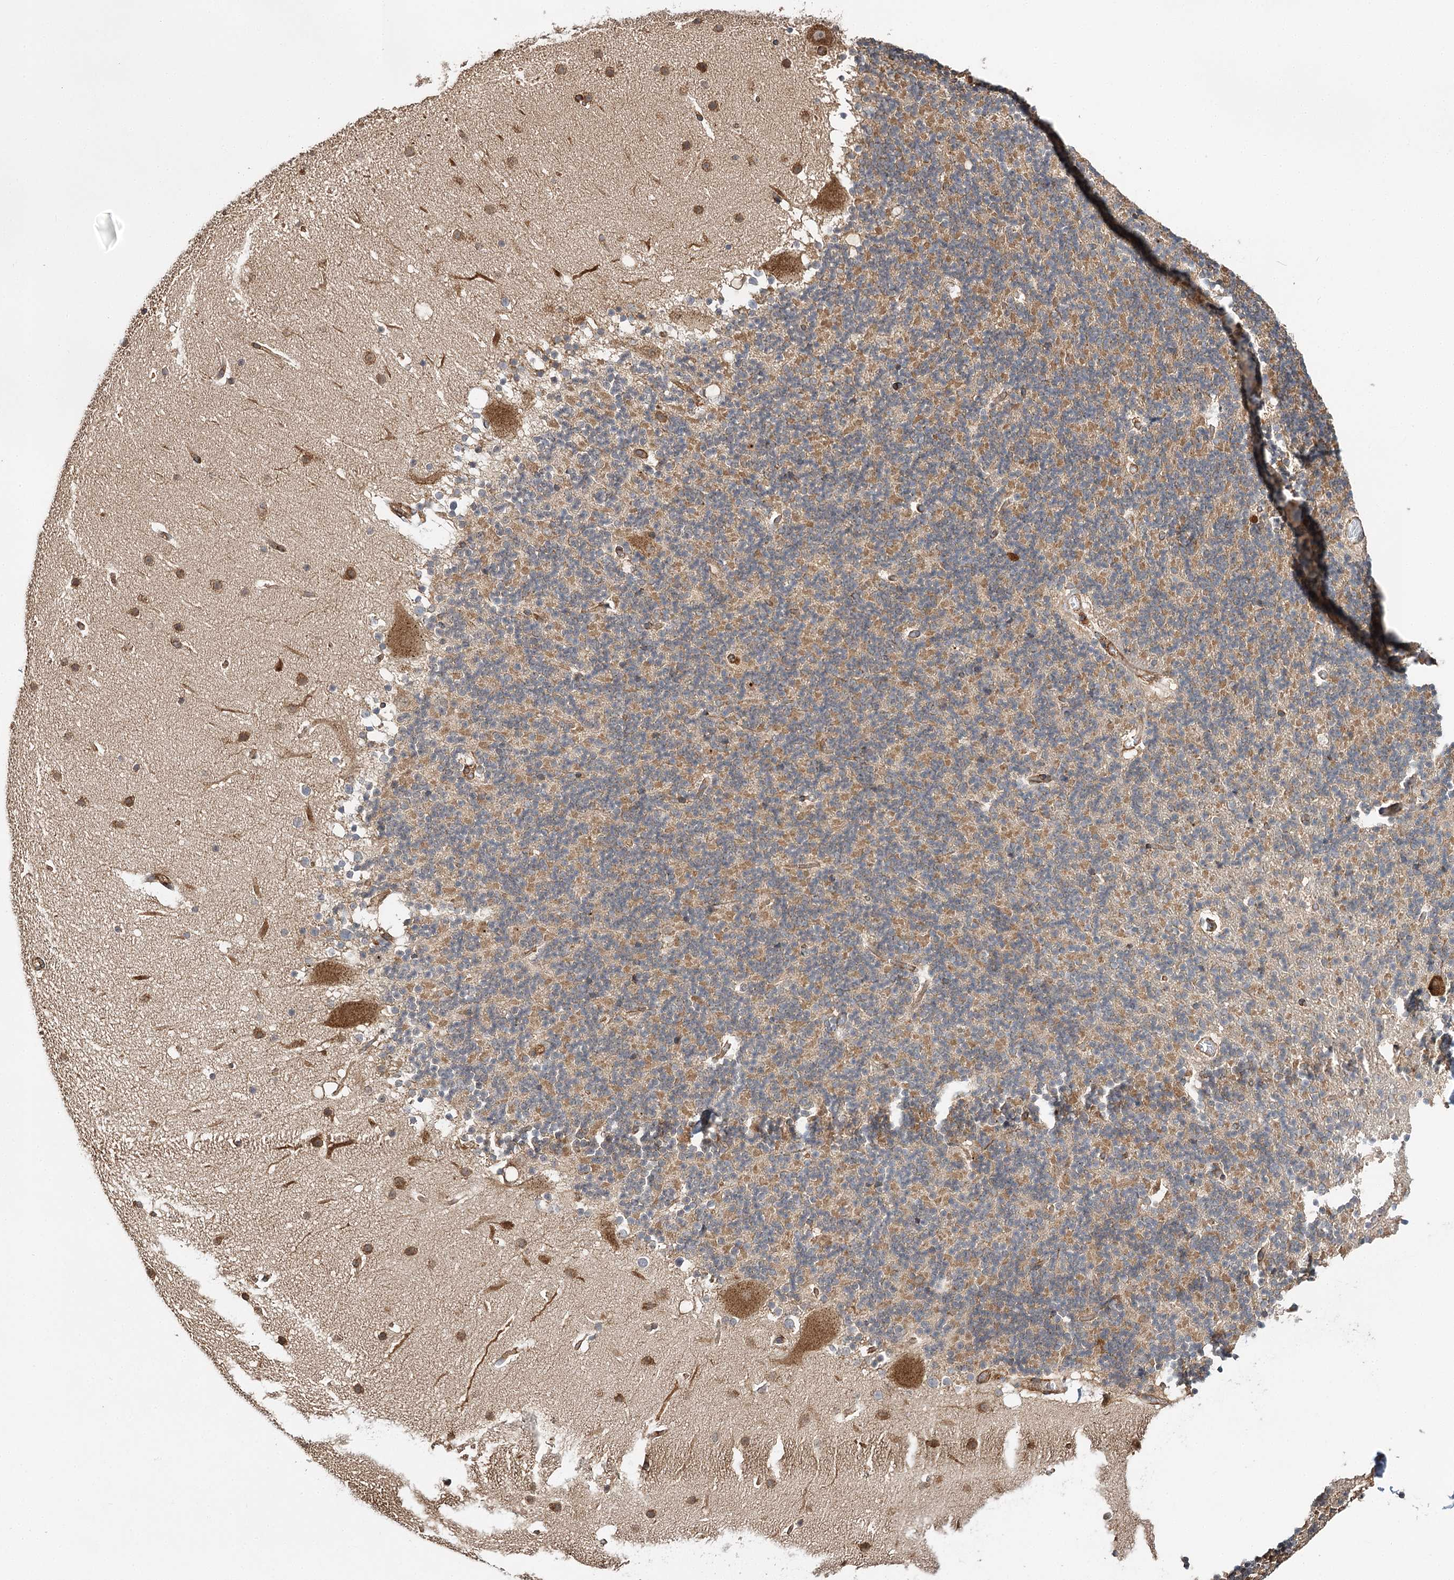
{"staining": {"intensity": "moderate", "quantity": ">75%", "location": "cytoplasmic/membranous"}, "tissue": "cerebellum", "cell_type": "Cells in granular layer", "image_type": "normal", "snomed": [{"axis": "morphology", "description": "Normal tissue, NOS"}, {"axis": "topography", "description": "Cerebellum"}], "caption": "Protein expression analysis of unremarkable cerebellum demonstrates moderate cytoplasmic/membranous expression in about >75% of cells in granular layer.", "gene": "DNAJB14", "patient": {"sex": "male", "age": 57}}